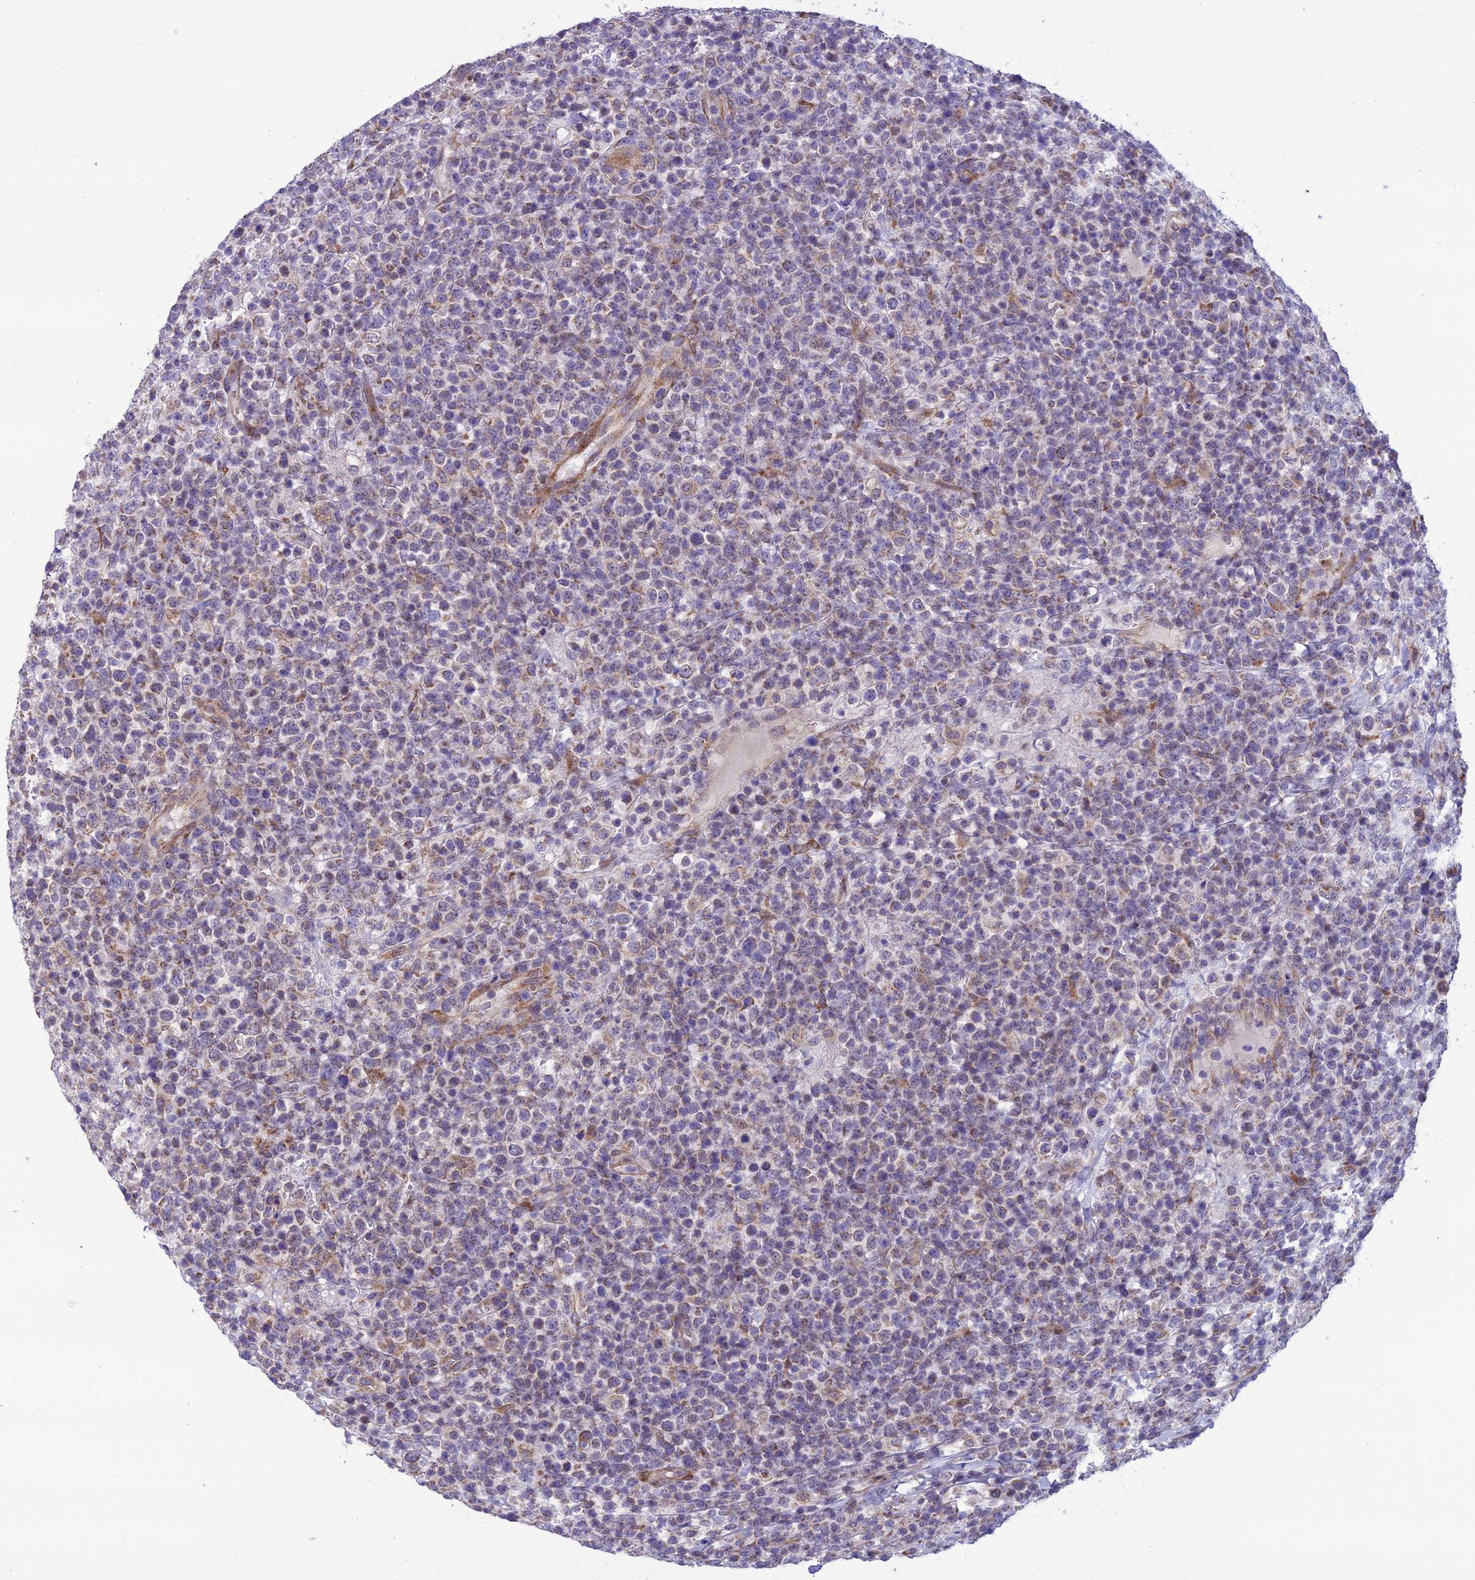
{"staining": {"intensity": "weak", "quantity": "<25%", "location": "cytoplasmic/membranous"}, "tissue": "lymphoma", "cell_type": "Tumor cells", "image_type": "cancer", "snomed": [{"axis": "morphology", "description": "Malignant lymphoma, non-Hodgkin's type, High grade"}, {"axis": "topography", "description": "Colon"}], "caption": "This is an immunohistochemistry (IHC) image of human high-grade malignant lymphoma, non-Hodgkin's type. There is no staining in tumor cells.", "gene": "NODAL", "patient": {"sex": "female", "age": 53}}